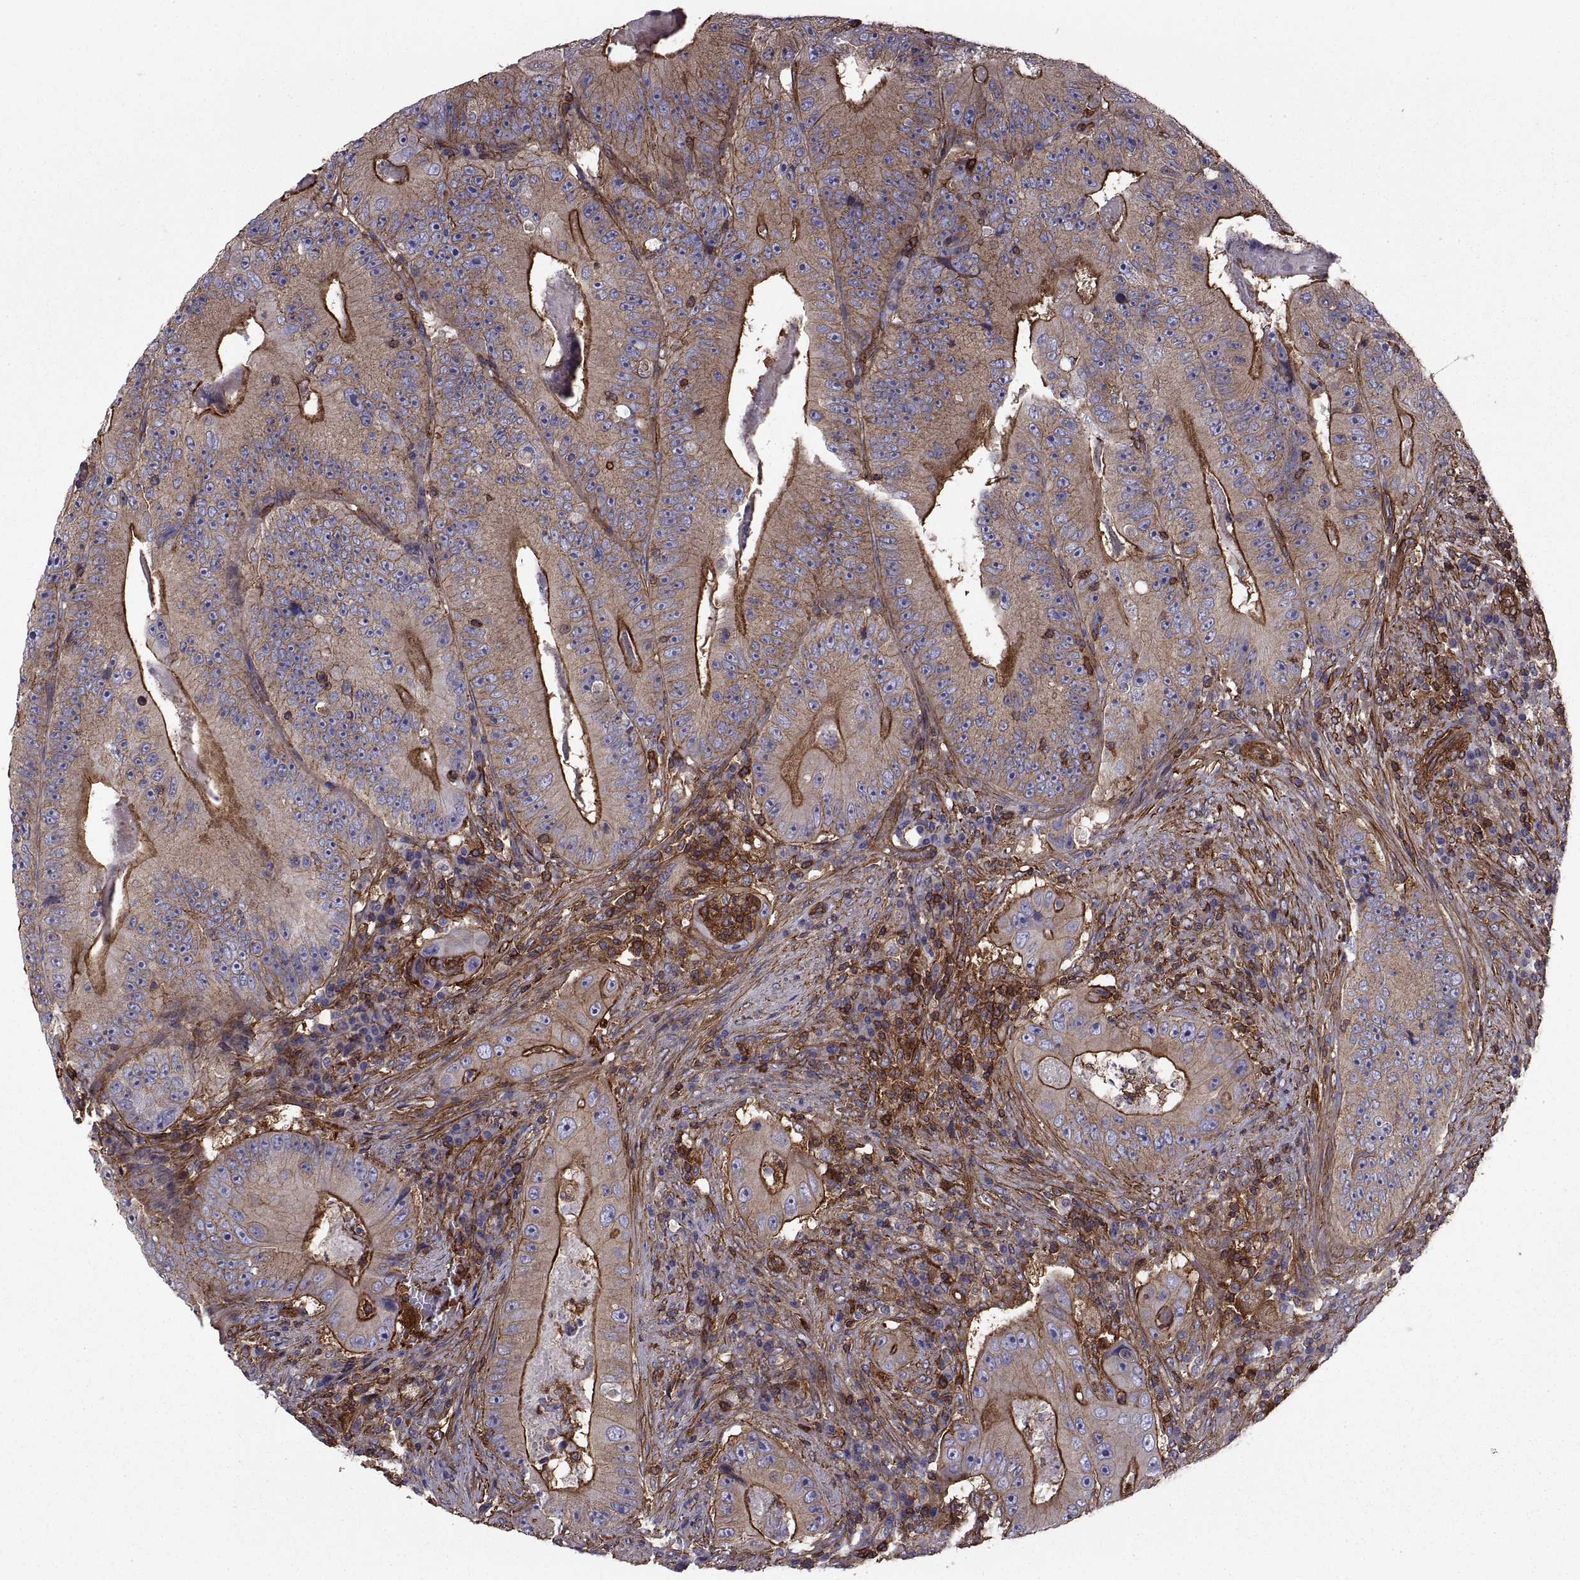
{"staining": {"intensity": "strong", "quantity": "25%-75%", "location": "cytoplasmic/membranous"}, "tissue": "colorectal cancer", "cell_type": "Tumor cells", "image_type": "cancer", "snomed": [{"axis": "morphology", "description": "Adenocarcinoma, NOS"}, {"axis": "topography", "description": "Colon"}], "caption": "Immunohistochemistry (IHC) image of neoplastic tissue: human colorectal cancer (adenocarcinoma) stained using immunohistochemistry (IHC) shows high levels of strong protein expression localized specifically in the cytoplasmic/membranous of tumor cells, appearing as a cytoplasmic/membranous brown color.", "gene": "MYH9", "patient": {"sex": "female", "age": 86}}